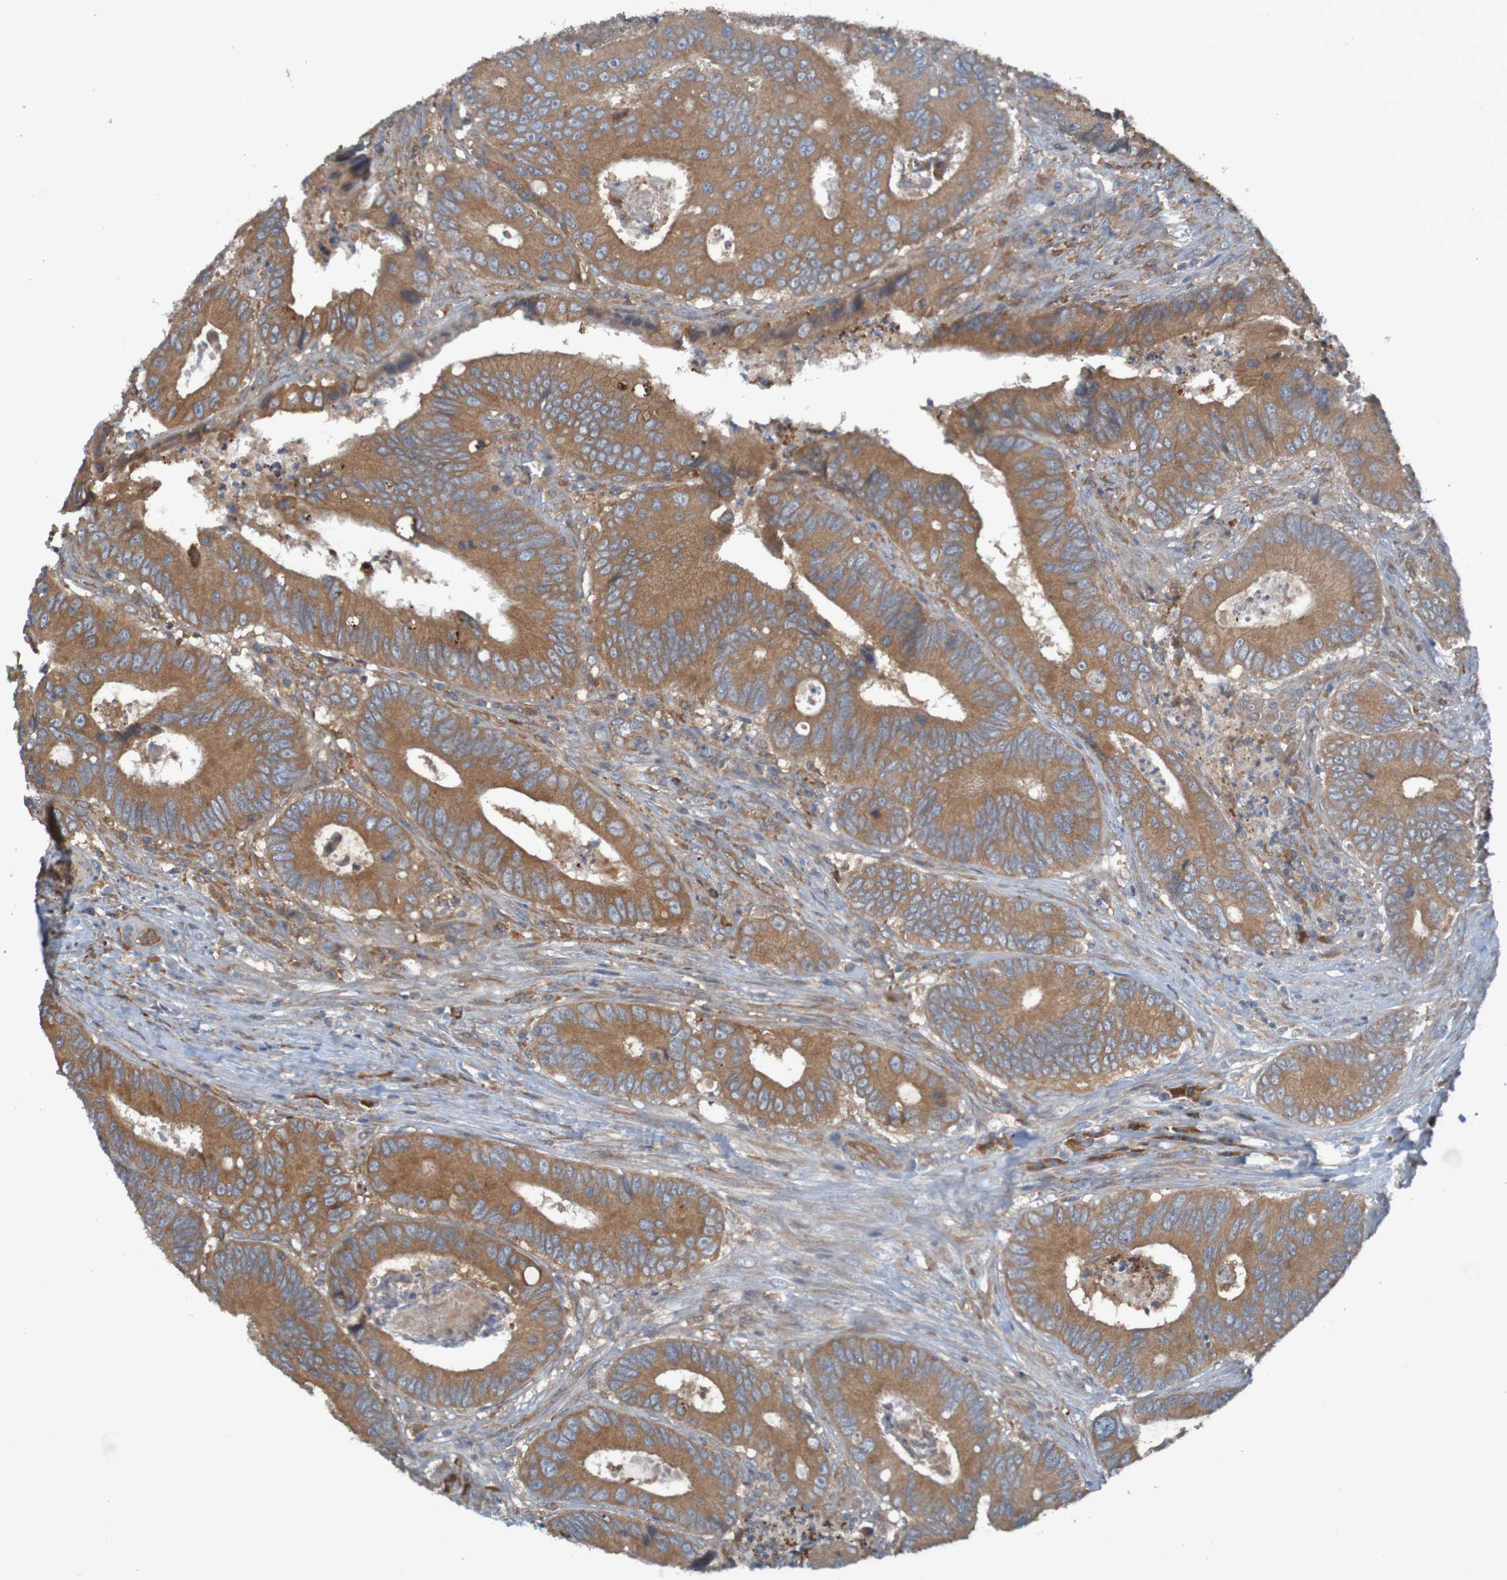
{"staining": {"intensity": "moderate", "quantity": ">75%", "location": "cytoplasmic/membranous"}, "tissue": "colorectal cancer", "cell_type": "Tumor cells", "image_type": "cancer", "snomed": [{"axis": "morphology", "description": "Inflammation, NOS"}, {"axis": "morphology", "description": "Adenocarcinoma, NOS"}, {"axis": "topography", "description": "Colon"}], "caption": "Protein staining demonstrates moderate cytoplasmic/membranous staining in about >75% of tumor cells in colorectal cancer. (DAB IHC with brightfield microscopy, high magnification).", "gene": "DNAJC4", "patient": {"sex": "male", "age": 72}}